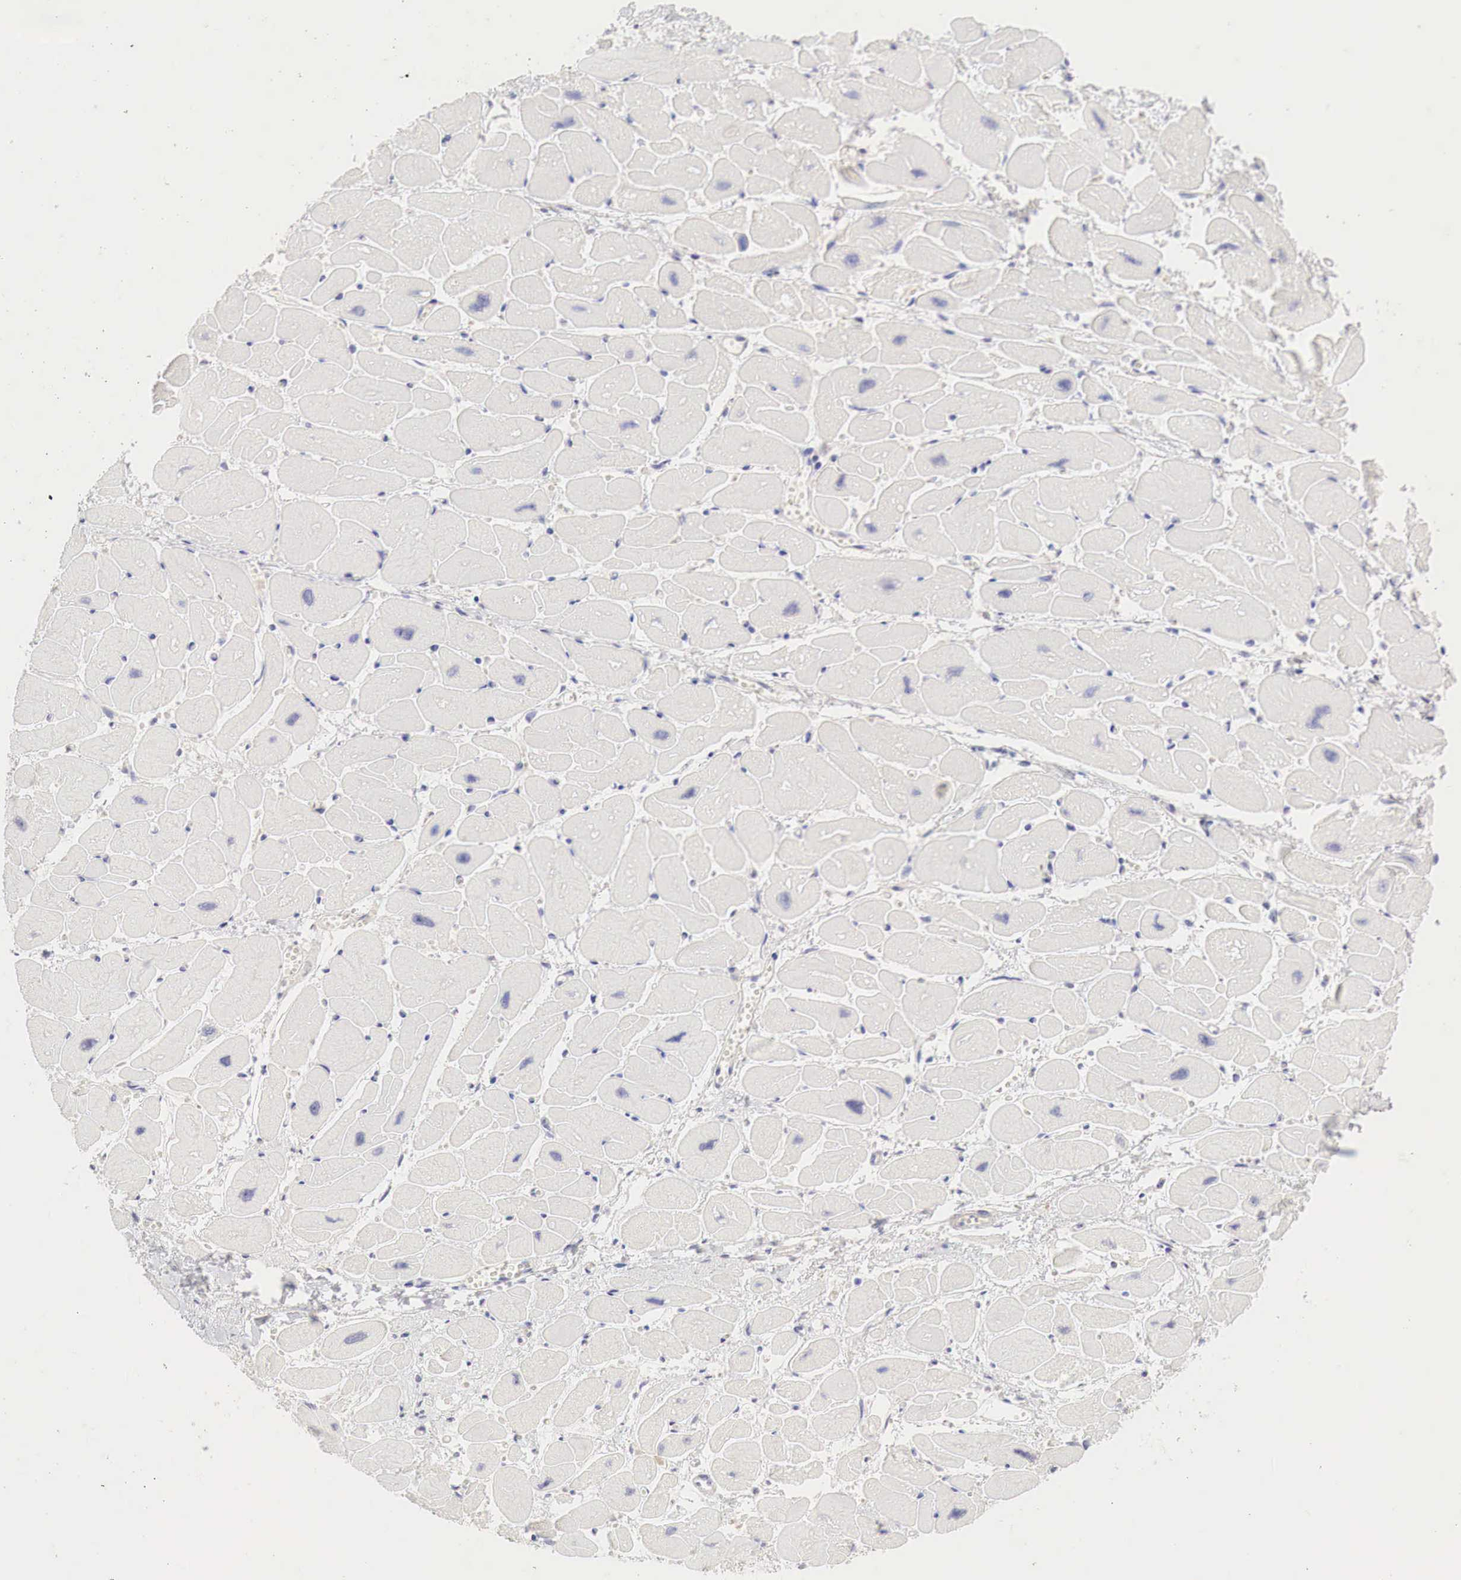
{"staining": {"intensity": "negative", "quantity": "none", "location": "none"}, "tissue": "heart muscle", "cell_type": "Cardiomyocytes", "image_type": "normal", "snomed": [{"axis": "morphology", "description": "Normal tissue, NOS"}, {"axis": "topography", "description": "Heart"}], "caption": "Immunohistochemistry (IHC) micrograph of normal human heart muscle stained for a protein (brown), which displays no staining in cardiomyocytes. (Stains: DAB (3,3'-diaminobenzidine) immunohistochemistry with hematoxylin counter stain, Microscopy: brightfield microscopy at high magnification).", "gene": "OTC", "patient": {"sex": "female", "age": 54}}